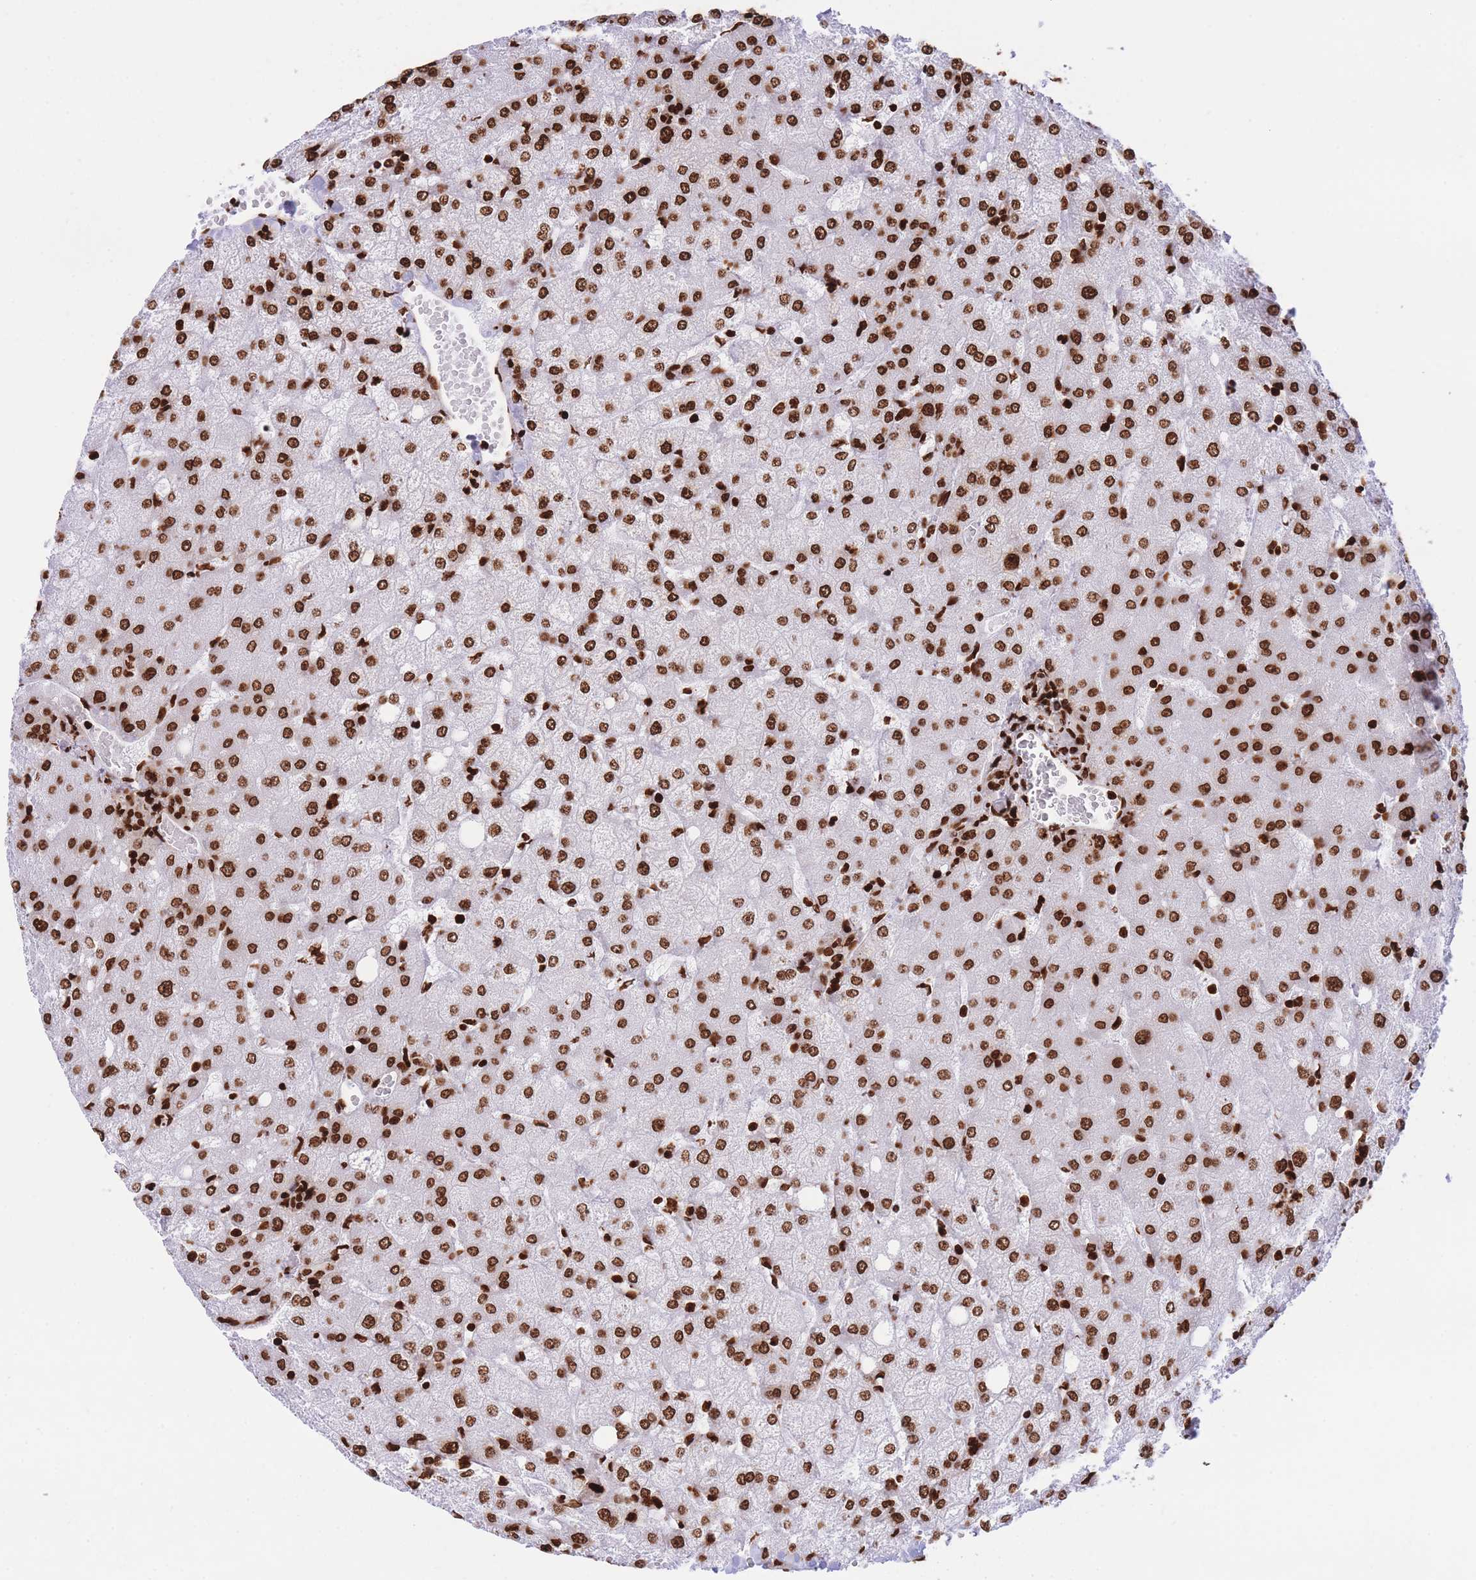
{"staining": {"intensity": "strong", "quantity": ">75%", "location": "nuclear"}, "tissue": "liver", "cell_type": "Cholangiocytes", "image_type": "normal", "snomed": [{"axis": "morphology", "description": "Normal tissue, NOS"}, {"axis": "topography", "description": "Liver"}], "caption": "Liver was stained to show a protein in brown. There is high levels of strong nuclear expression in approximately >75% of cholangiocytes. (Stains: DAB in brown, nuclei in blue, Microscopy: brightfield microscopy at high magnification).", "gene": "H2BC10", "patient": {"sex": "female", "age": 54}}